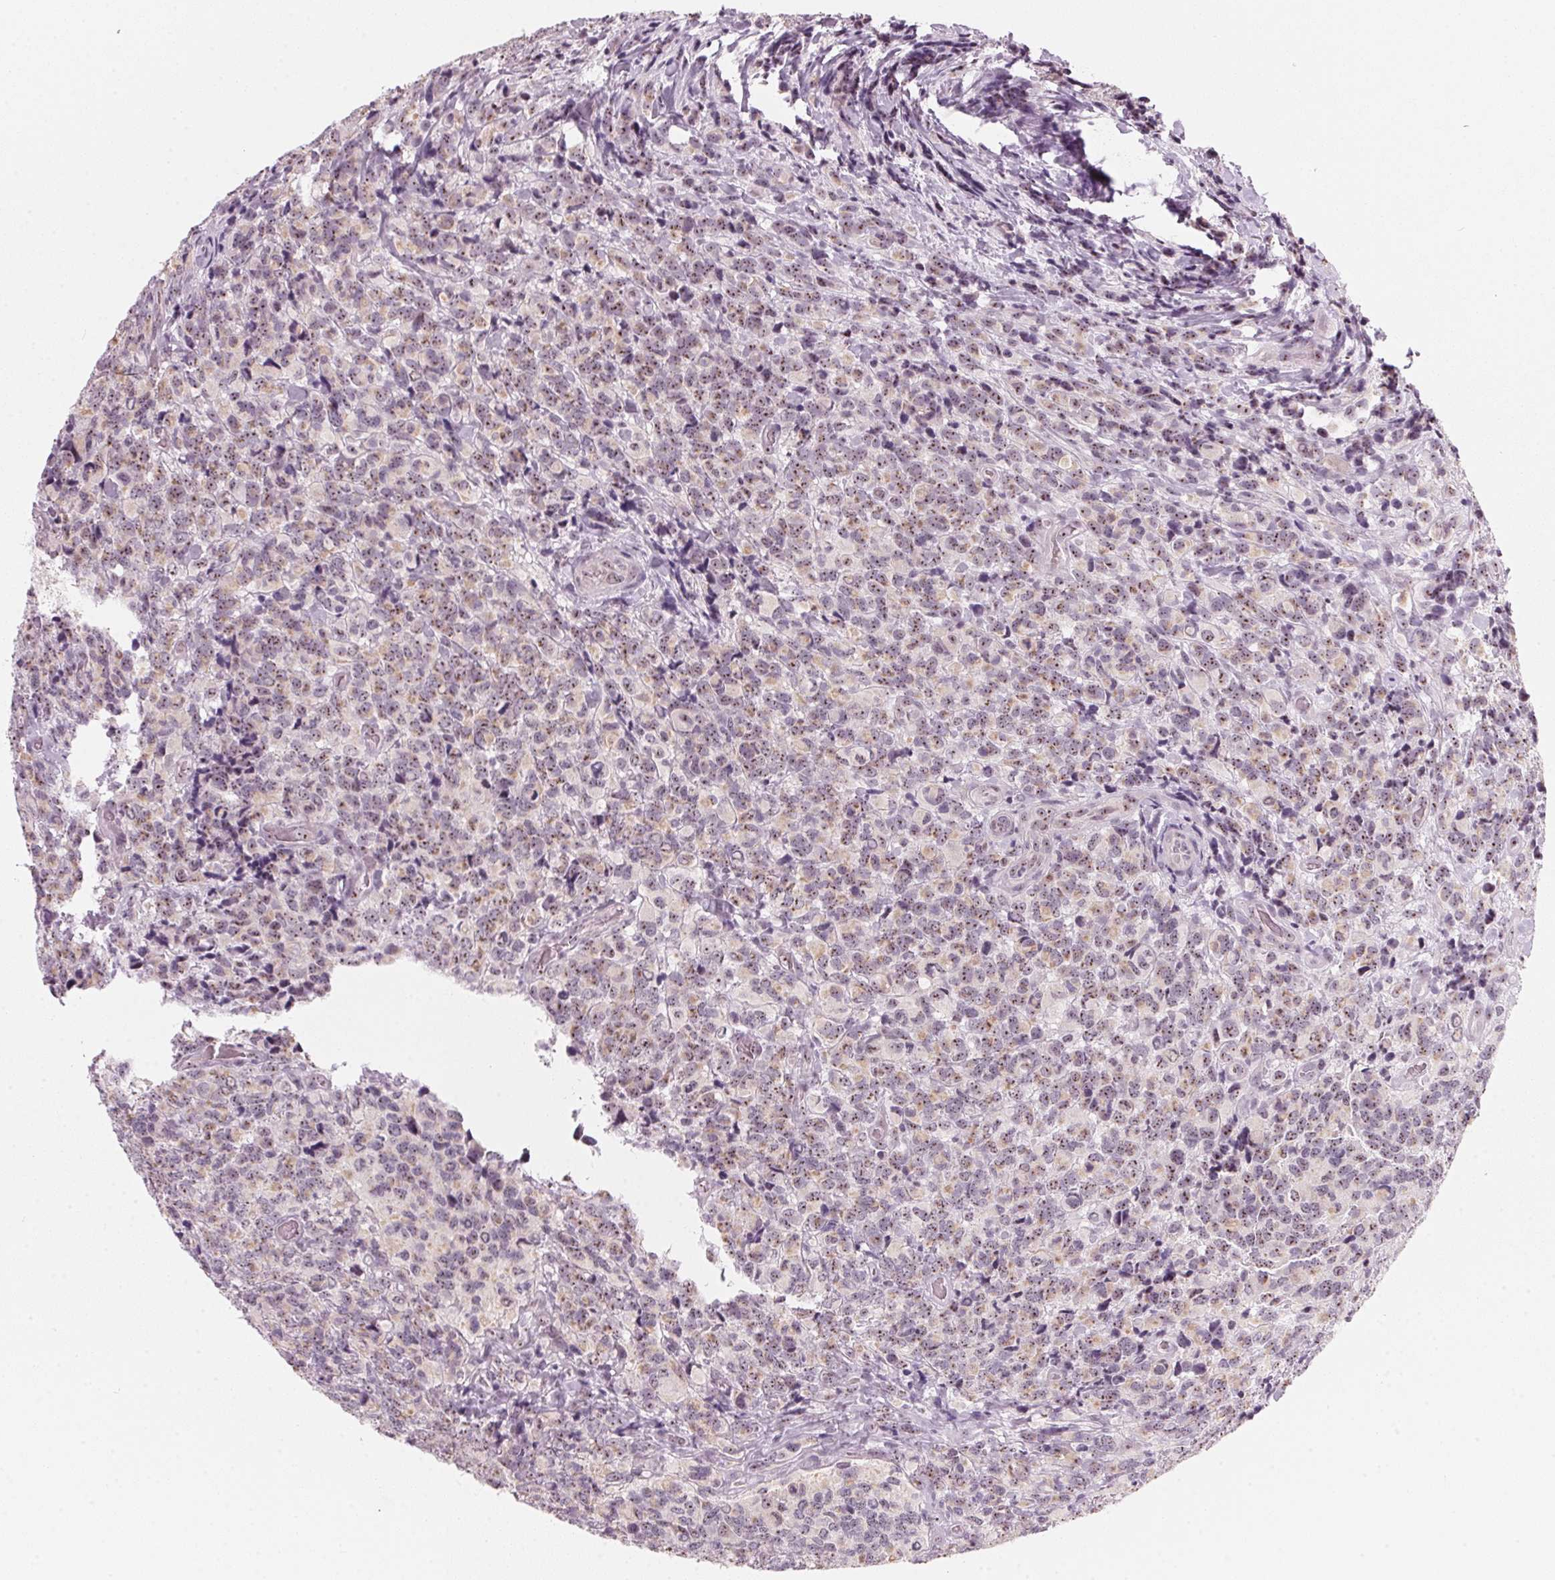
{"staining": {"intensity": "weak", "quantity": ">75%", "location": "nuclear"}, "tissue": "glioma", "cell_type": "Tumor cells", "image_type": "cancer", "snomed": [{"axis": "morphology", "description": "Glioma, malignant, High grade"}, {"axis": "topography", "description": "Brain"}], "caption": "The micrograph displays immunohistochemical staining of malignant glioma (high-grade). There is weak nuclear positivity is seen in approximately >75% of tumor cells. (DAB IHC with brightfield microscopy, high magnification).", "gene": "DNTTIP2", "patient": {"sex": "male", "age": 39}}